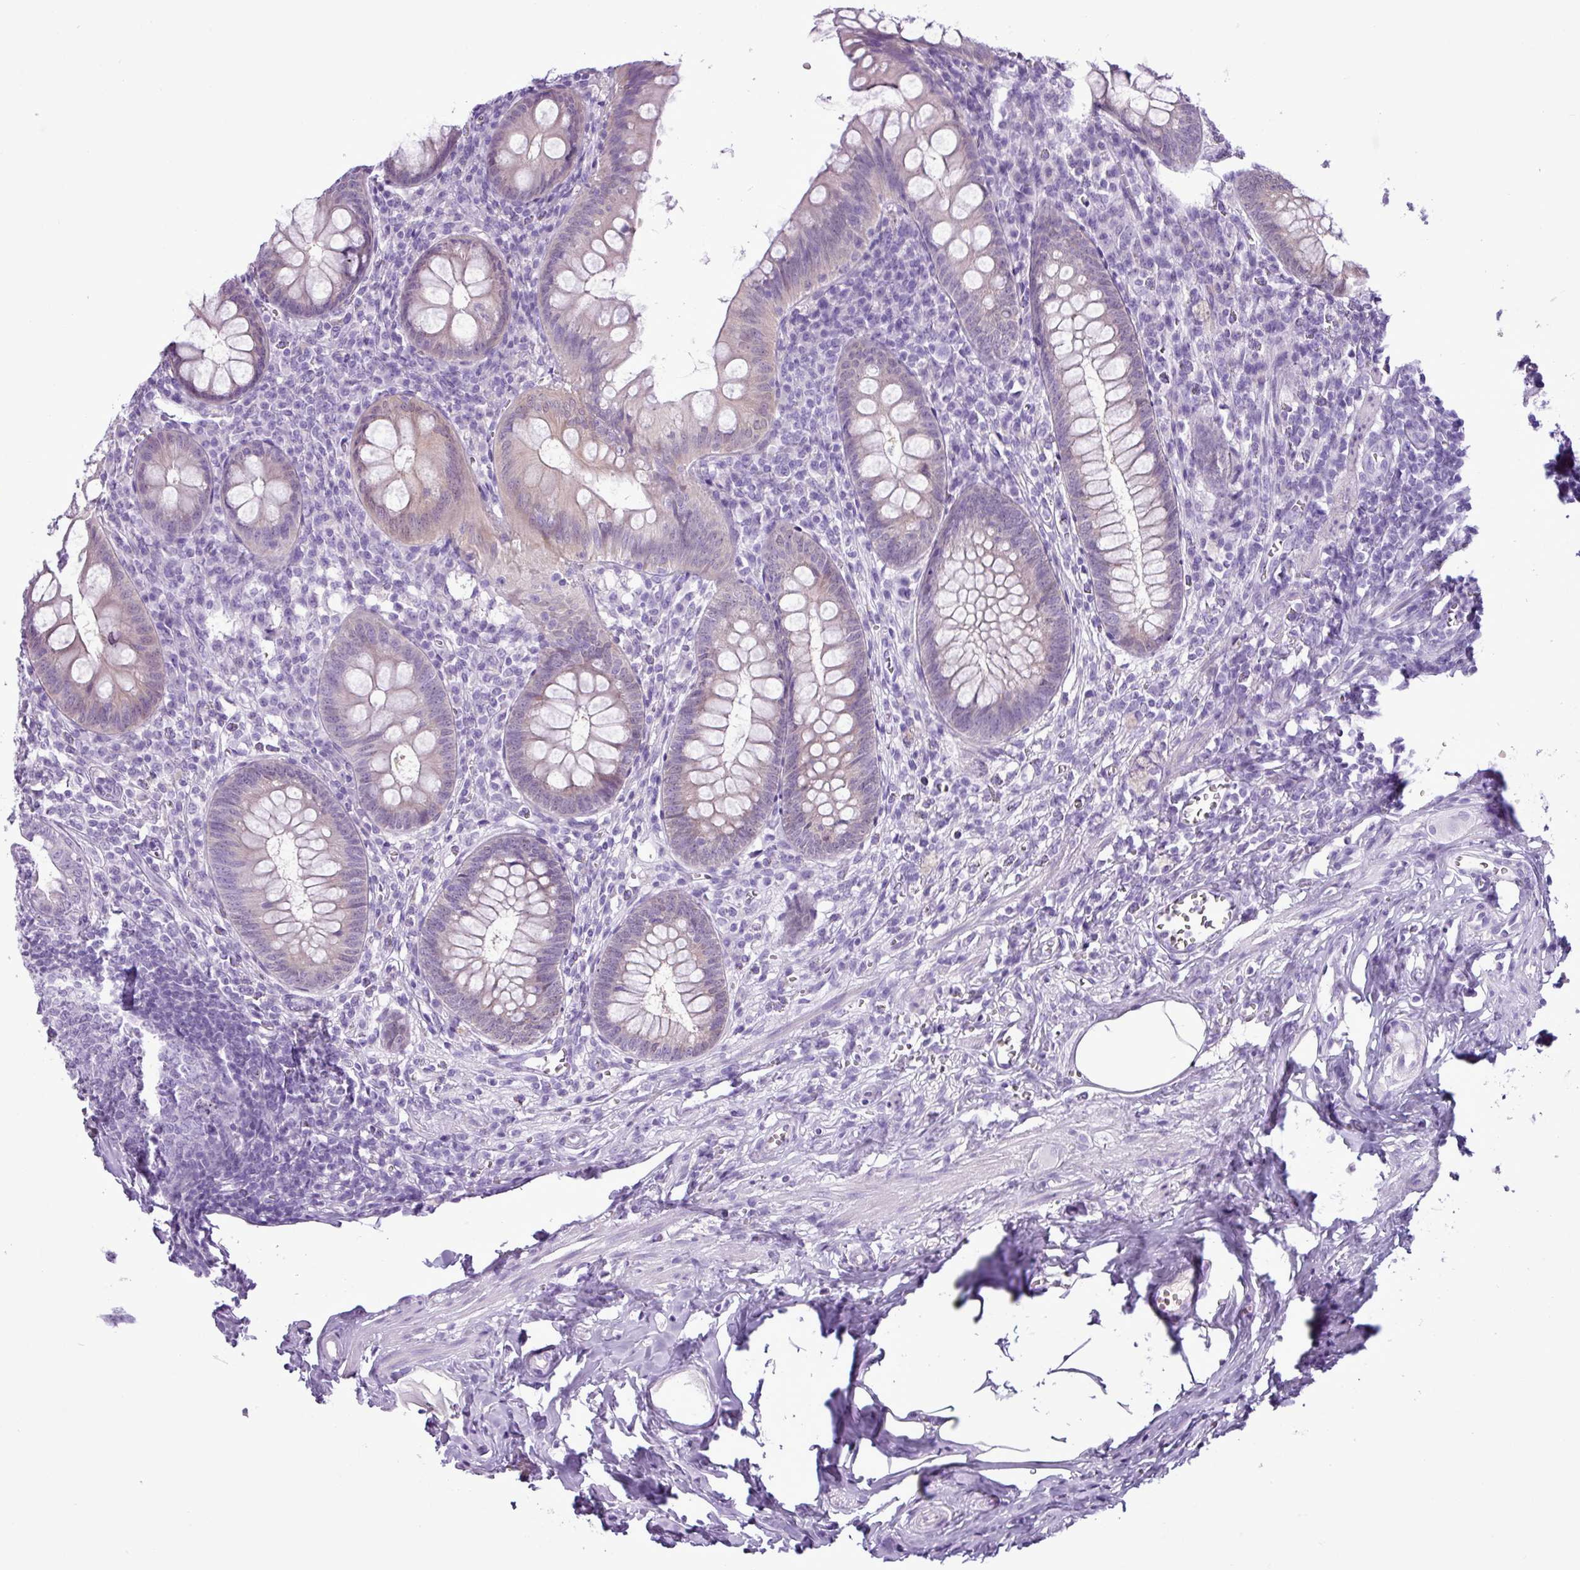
{"staining": {"intensity": "negative", "quantity": "none", "location": "none"}, "tissue": "appendix", "cell_type": "Glandular cells", "image_type": "normal", "snomed": [{"axis": "morphology", "description": "Normal tissue, NOS"}, {"axis": "topography", "description": "Appendix"}], "caption": "DAB immunohistochemical staining of unremarkable appendix exhibits no significant expression in glandular cells.", "gene": "ALDH3A1", "patient": {"sex": "male", "age": 56}}